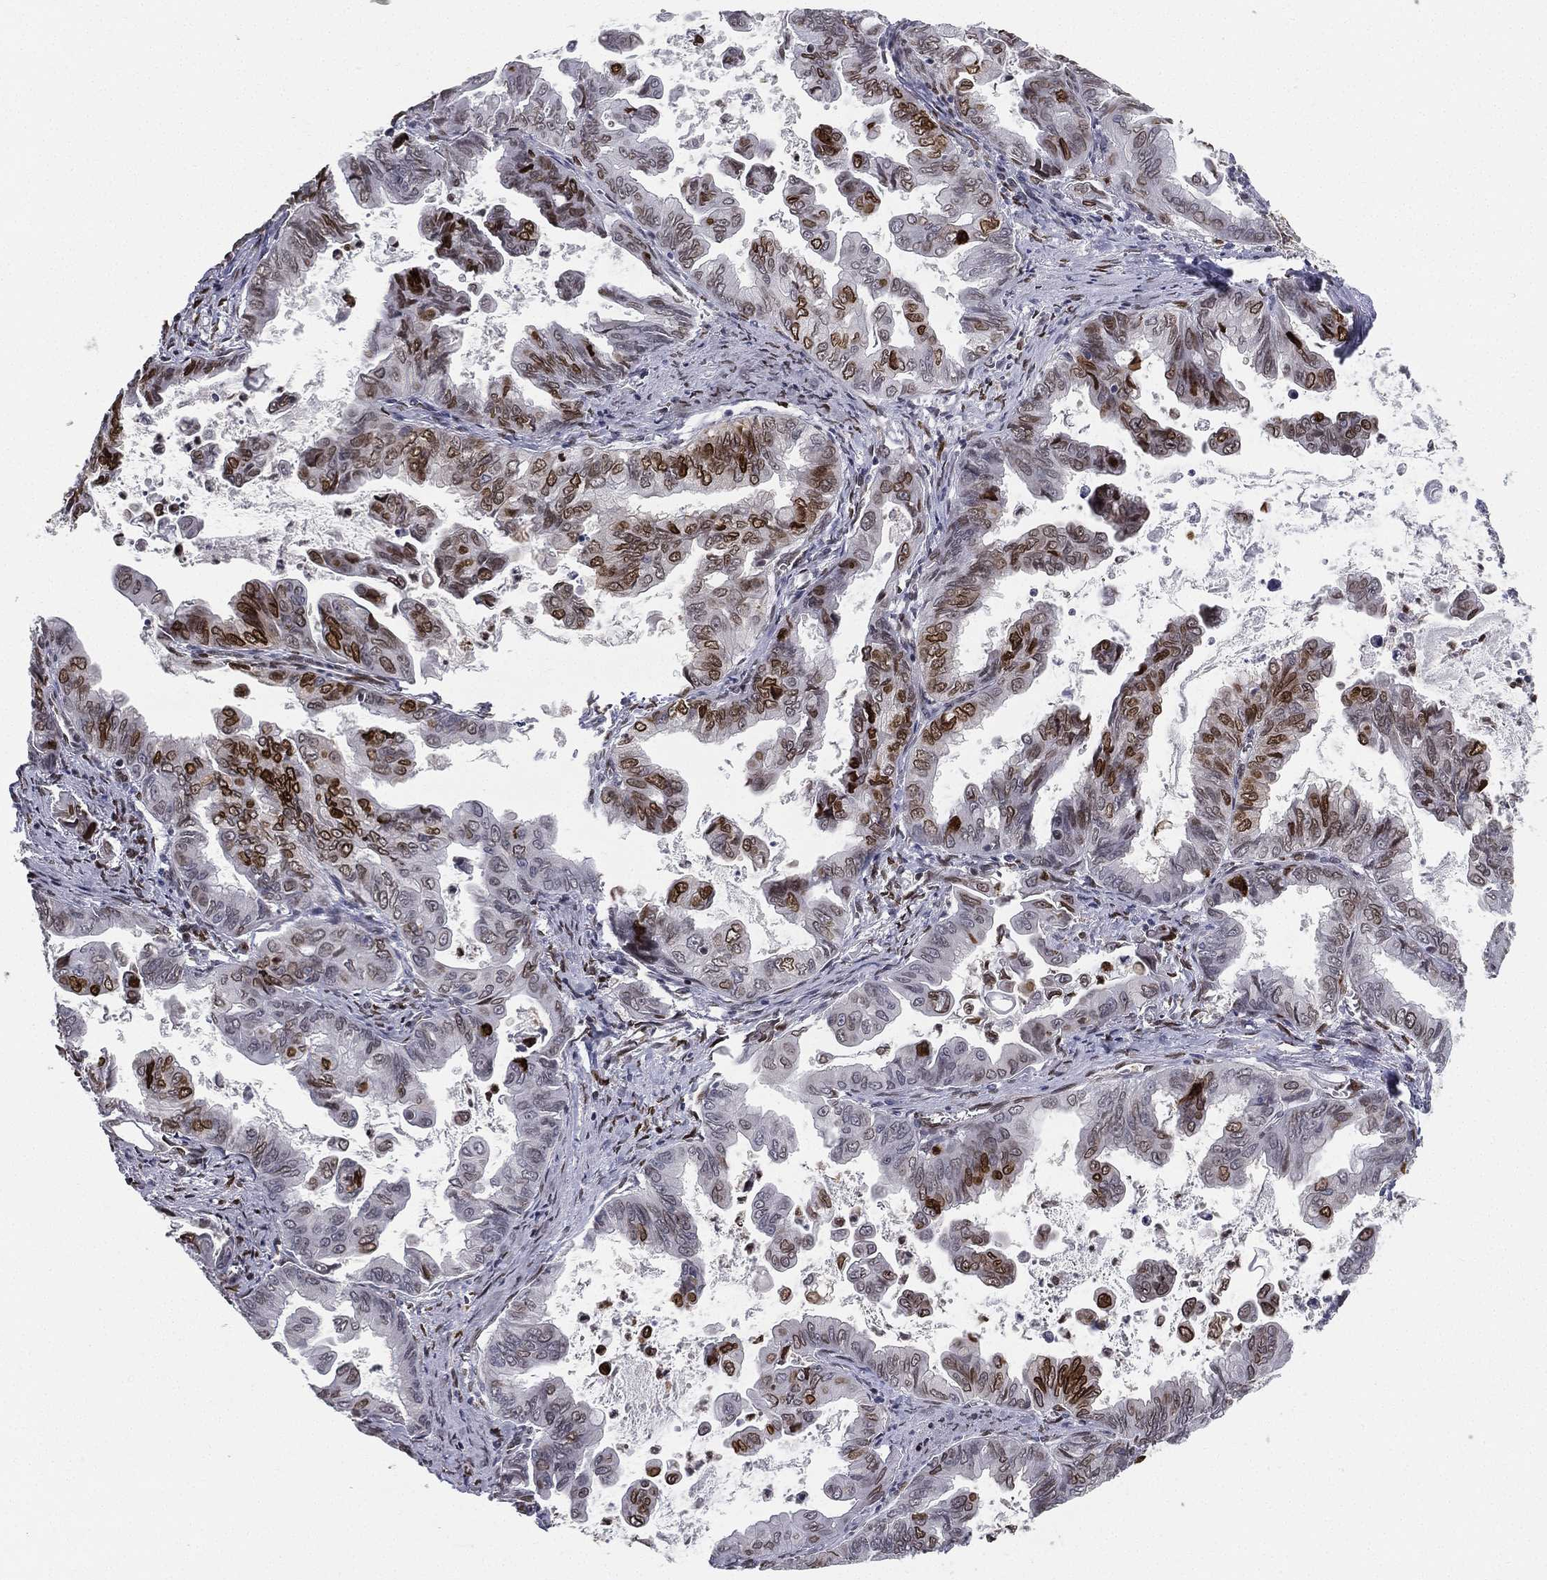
{"staining": {"intensity": "moderate", "quantity": "25%-75%", "location": "nuclear"}, "tissue": "stomach cancer", "cell_type": "Tumor cells", "image_type": "cancer", "snomed": [{"axis": "morphology", "description": "Adenocarcinoma, NOS"}, {"axis": "topography", "description": "Stomach, upper"}], "caption": "This photomicrograph shows IHC staining of human stomach adenocarcinoma, with medium moderate nuclear positivity in approximately 25%-75% of tumor cells.", "gene": "LMNB1", "patient": {"sex": "male", "age": 80}}